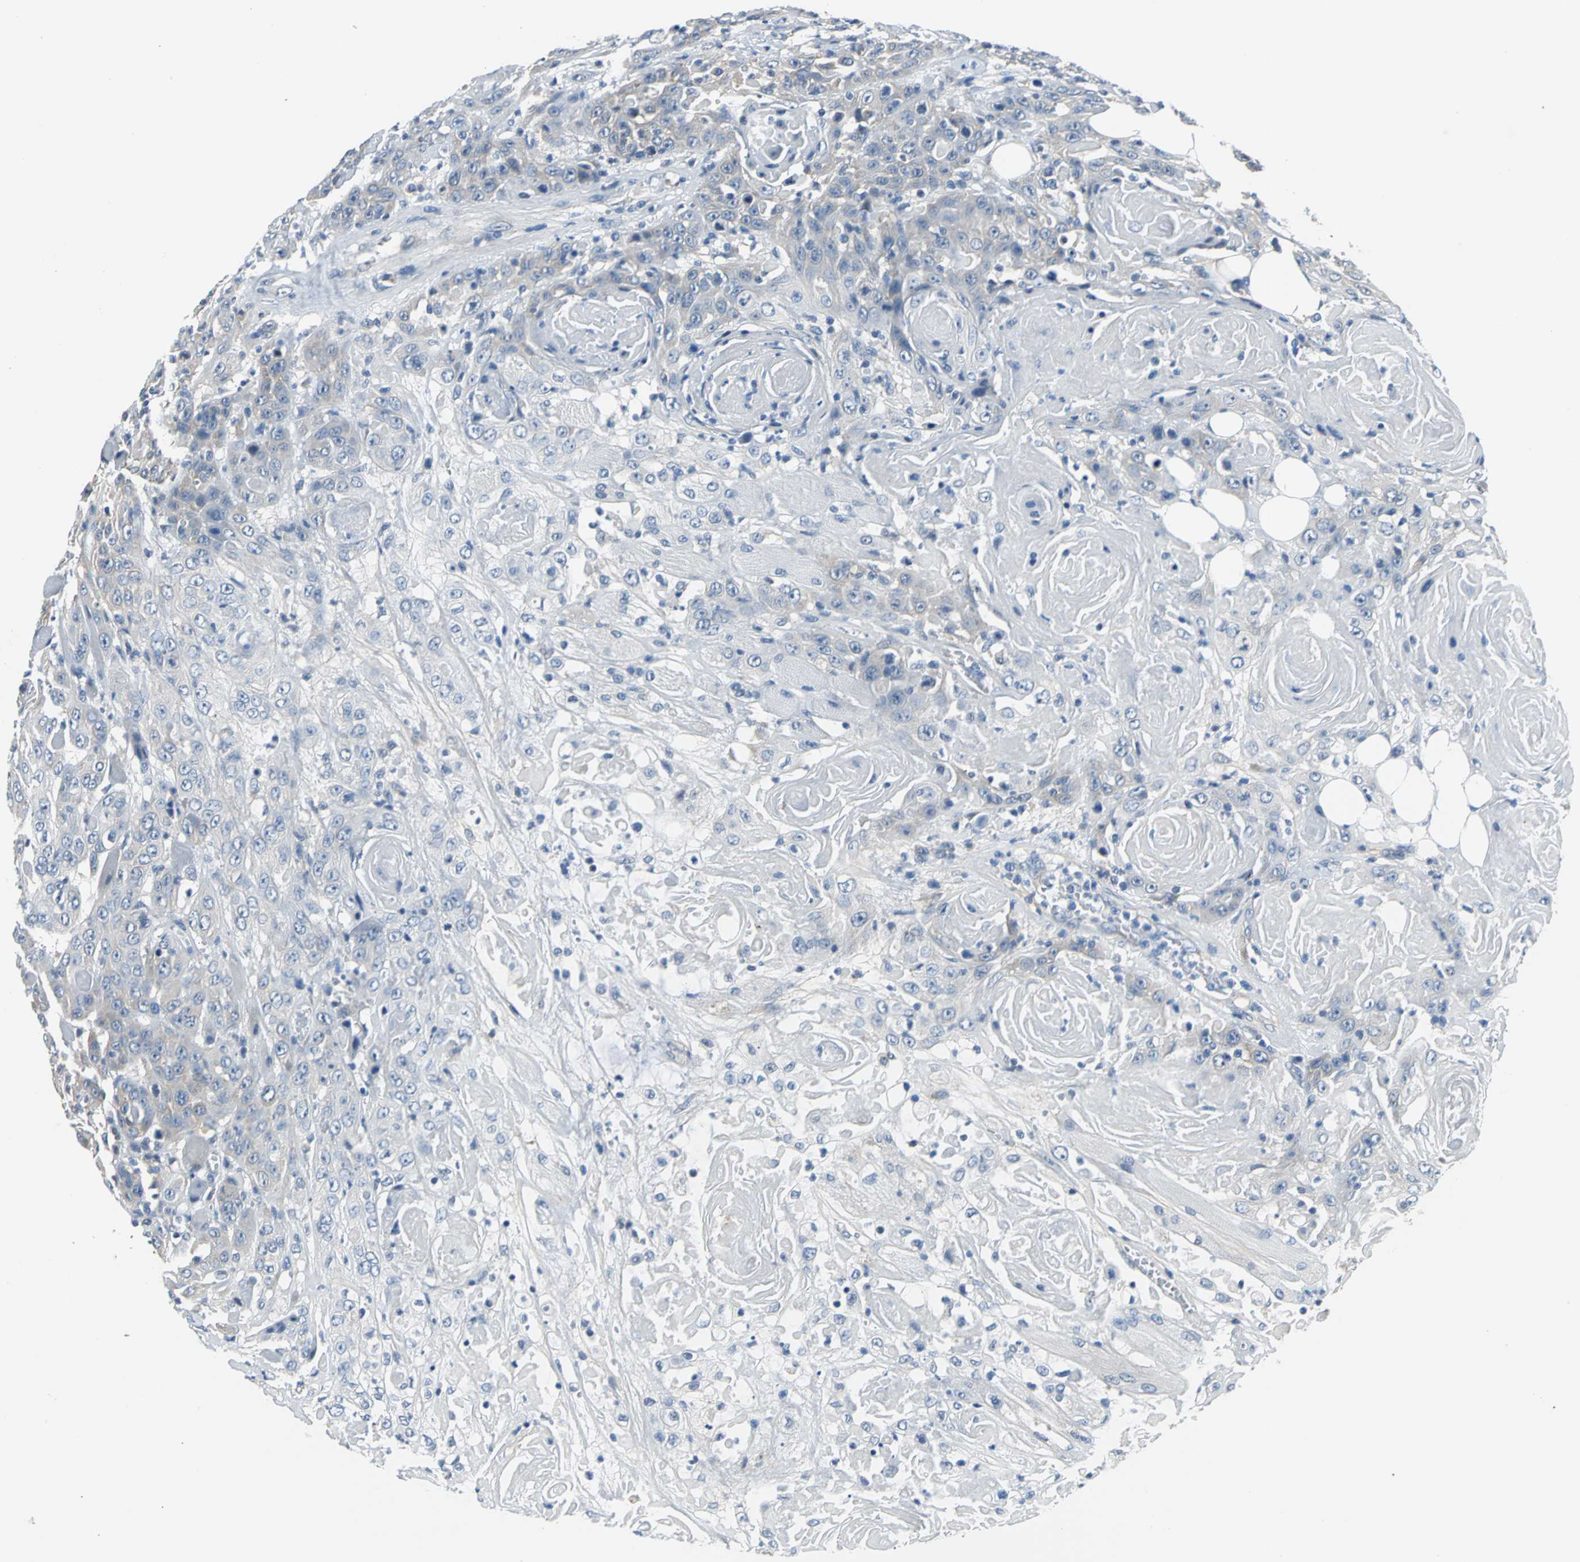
{"staining": {"intensity": "weak", "quantity": "25%-75%", "location": "cytoplasmic/membranous"}, "tissue": "head and neck cancer", "cell_type": "Tumor cells", "image_type": "cancer", "snomed": [{"axis": "morphology", "description": "Squamous cell carcinoma, NOS"}, {"axis": "topography", "description": "Head-Neck"}], "caption": "Immunohistochemical staining of human head and neck squamous cell carcinoma reveals weak cytoplasmic/membranous protein expression in approximately 25%-75% of tumor cells. The staining is performed using DAB brown chromogen to label protein expression. The nuclei are counter-stained blue using hematoxylin.", "gene": "ZNF415", "patient": {"sex": "female", "age": 84}}